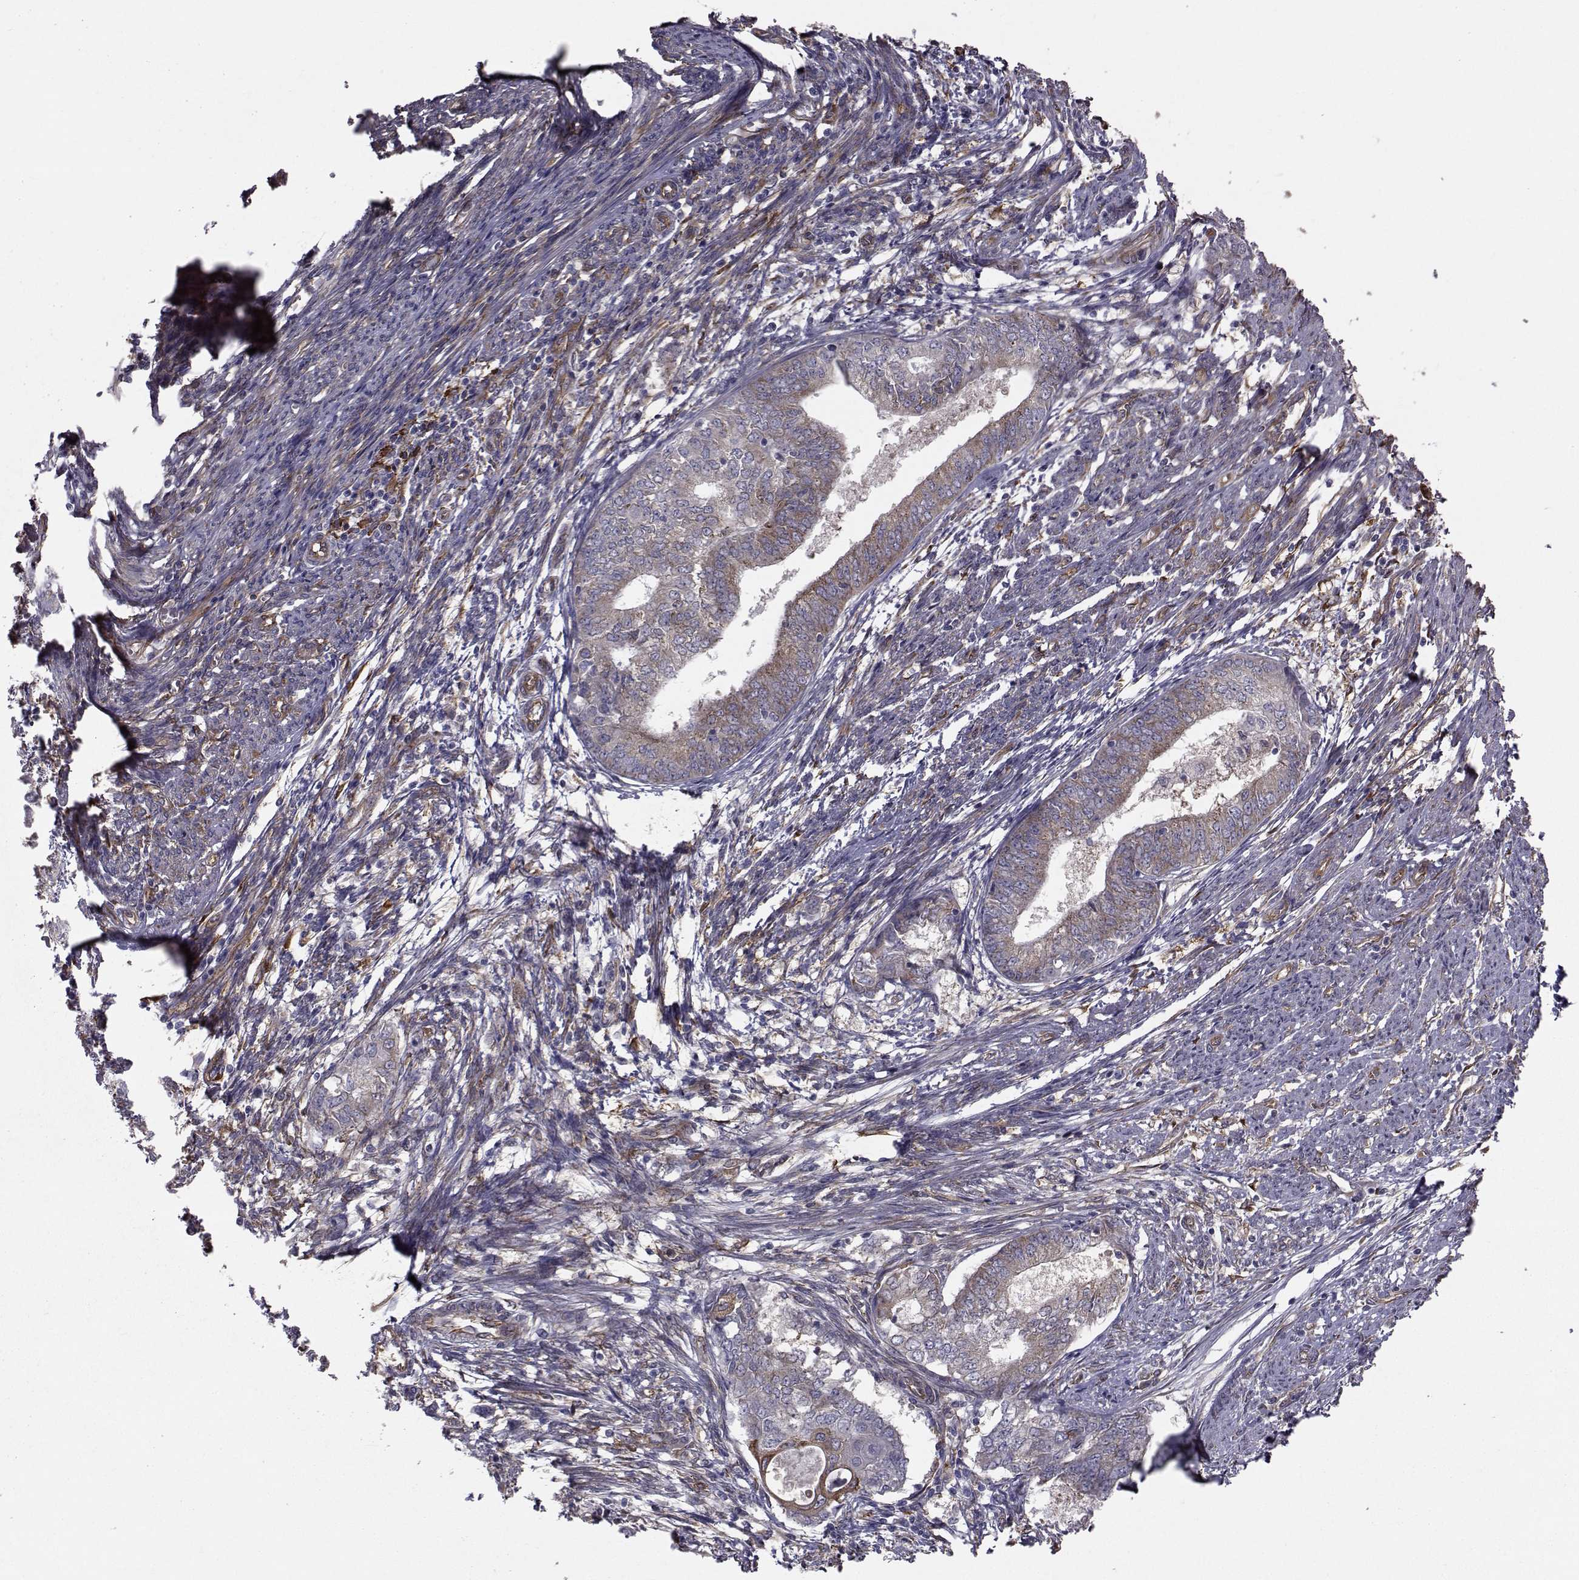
{"staining": {"intensity": "moderate", "quantity": "25%-75%", "location": "cytoplasmic/membranous"}, "tissue": "endometrial cancer", "cell_type": "Tumor cells", "image_type": "cancer", "snomed": [{"axis": "morphology", "description": "Adenocarcinoma, NOS"}, {"axis": "topography", "description": "Endometrium"}], "caption": "Adenocarcinoma (endometrial) was stained to show a protein in brown. There is medium levels of moderate cytoplasmic/membranous staining in about 25%-75% of tumor cells.", "gene": "TRIP10", "patient": {"sex": "female", "age": 62}}